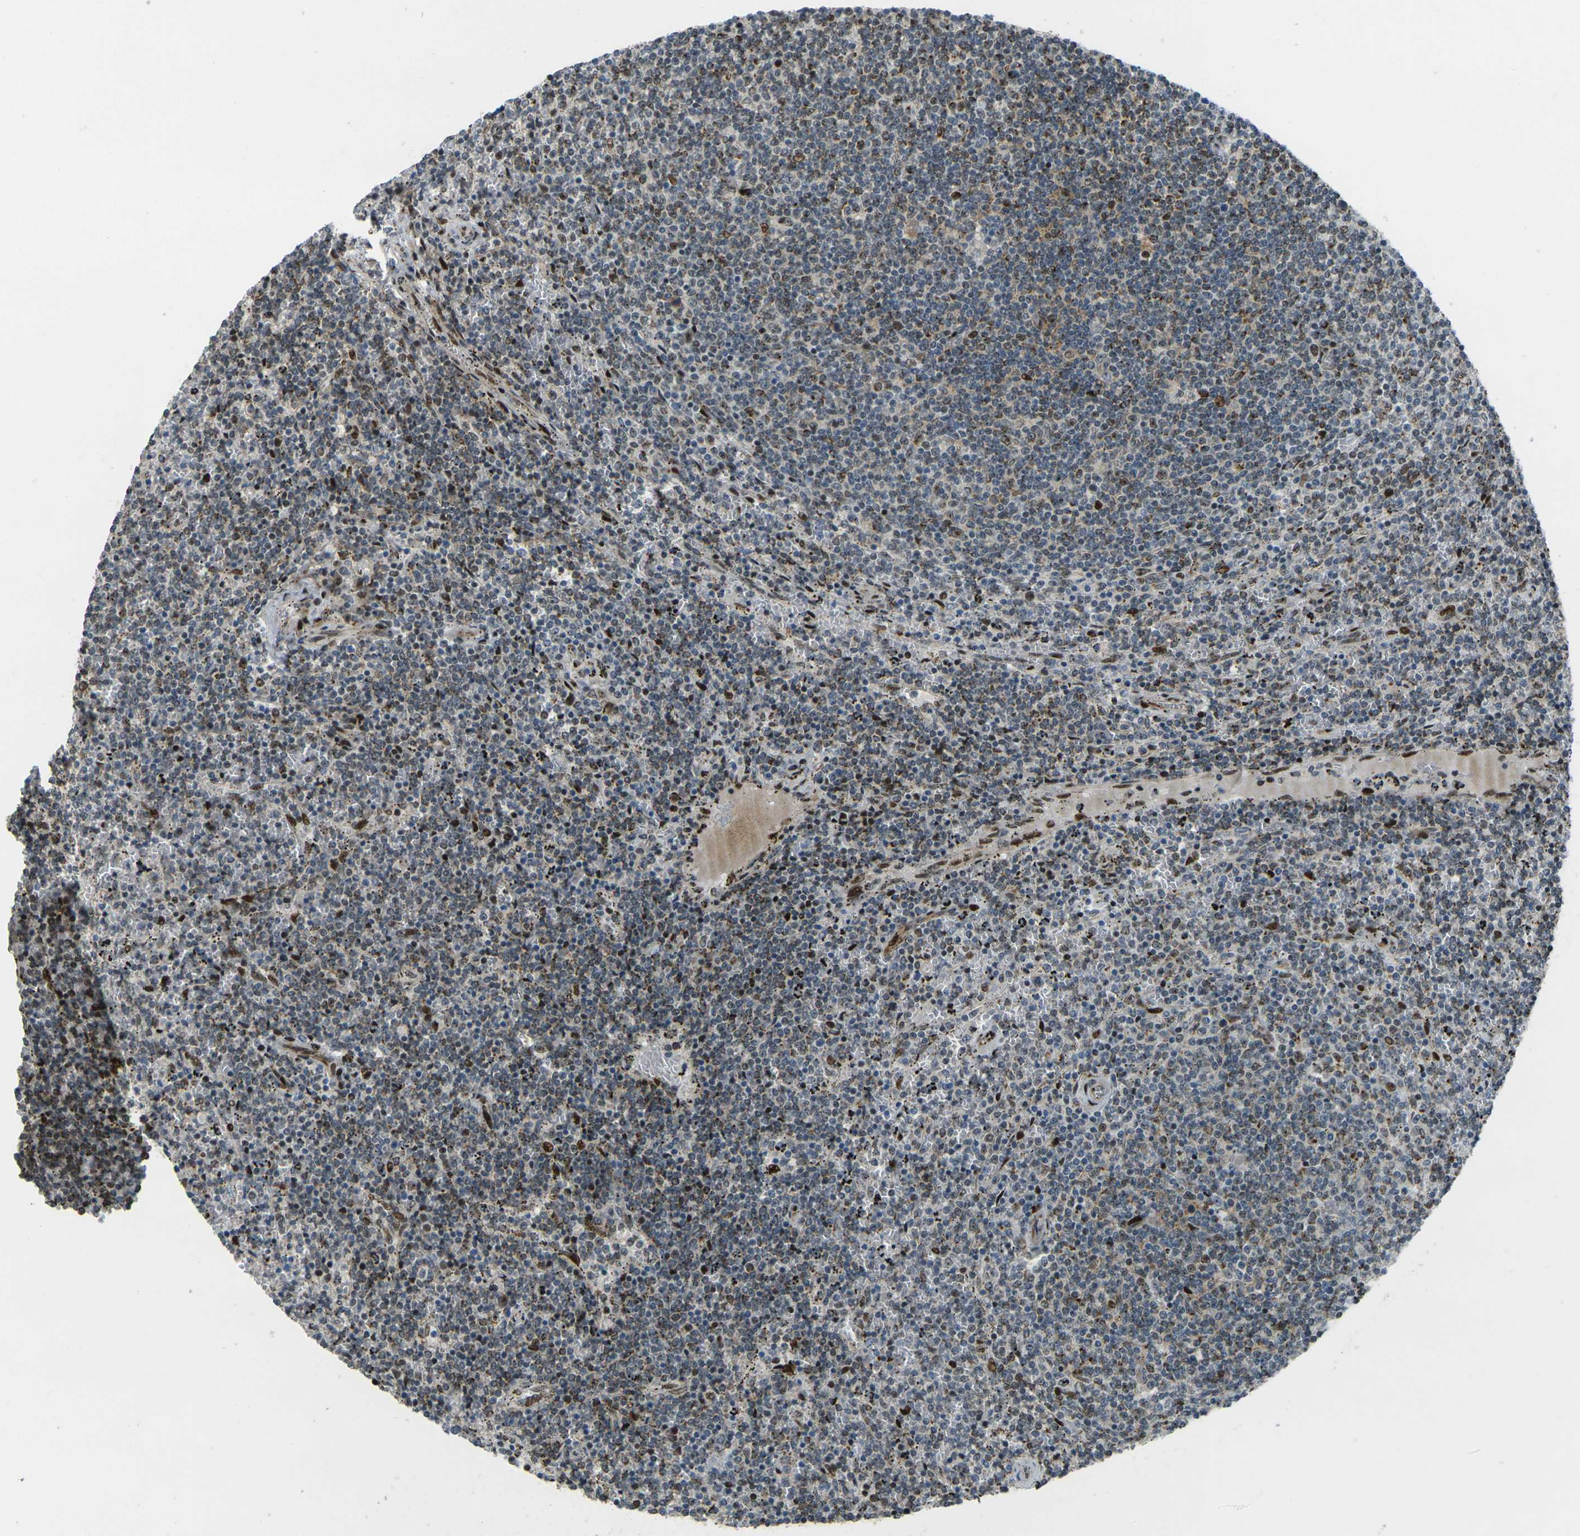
{"staining": {"intensity": "moderate", "quantity": "25%-75%", "location": "nuclear"}, "tissue": "lymphoma", "cell_type": "Tumor cells", "image_type": "cancer", "snomed": [{"axis": "morphology", "description": "Malignant lymphoma, non-Hodgkin's type, Low grade"}, {"axis": "topography", "description": "Spleen"}], "caption": "This is an image of IHC staining of lymphoma, which shows moderate staining in the nuclear of tumor cells.", "gene": "UBE2C", "patient": {"sex": "female", "age": 50}}